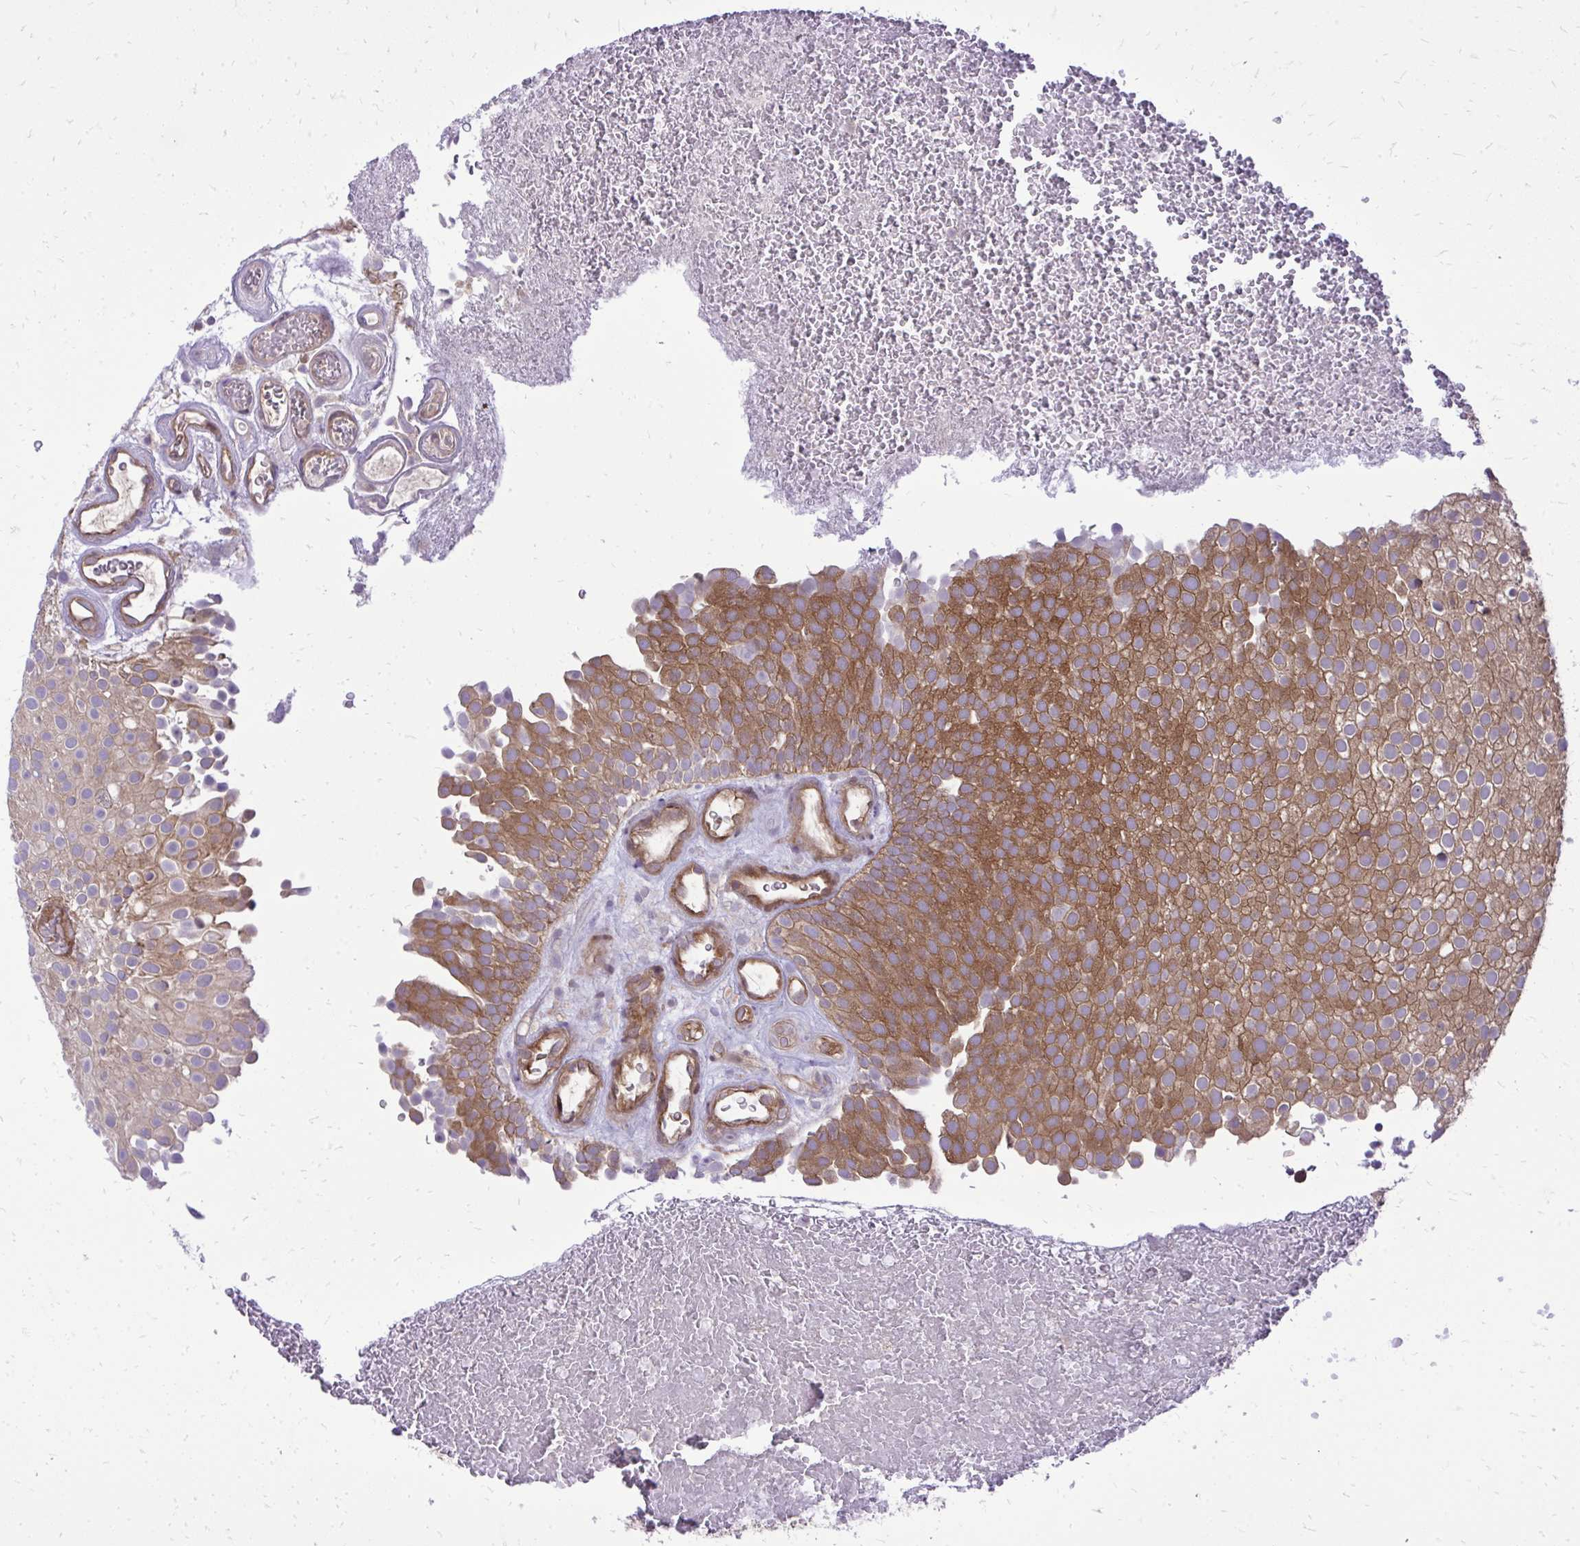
{"staining": {"intensity": "moderate", "quantity": ">75%", "location": "cytoplasmic/membranous"}, "tissue": "urothelial cancer", "cell_type": "Tumor cells", "image_type": "cancer", "snomed": [{"axis": "morphology", "description": "Urothelial carcinoma, Low grade"}, {"axis": "topography", "description": "Urinary bladder"}], "caption": "Protein analysis of urothelial cancer tissue shows moderate cytoplasmic/membranous staining in about >75% of tumor cells. (Brightfield microscopy of DAB IHC at high magnification).", "gene": "PPP5C", "patient": {"sex": "male", "age": 78}}